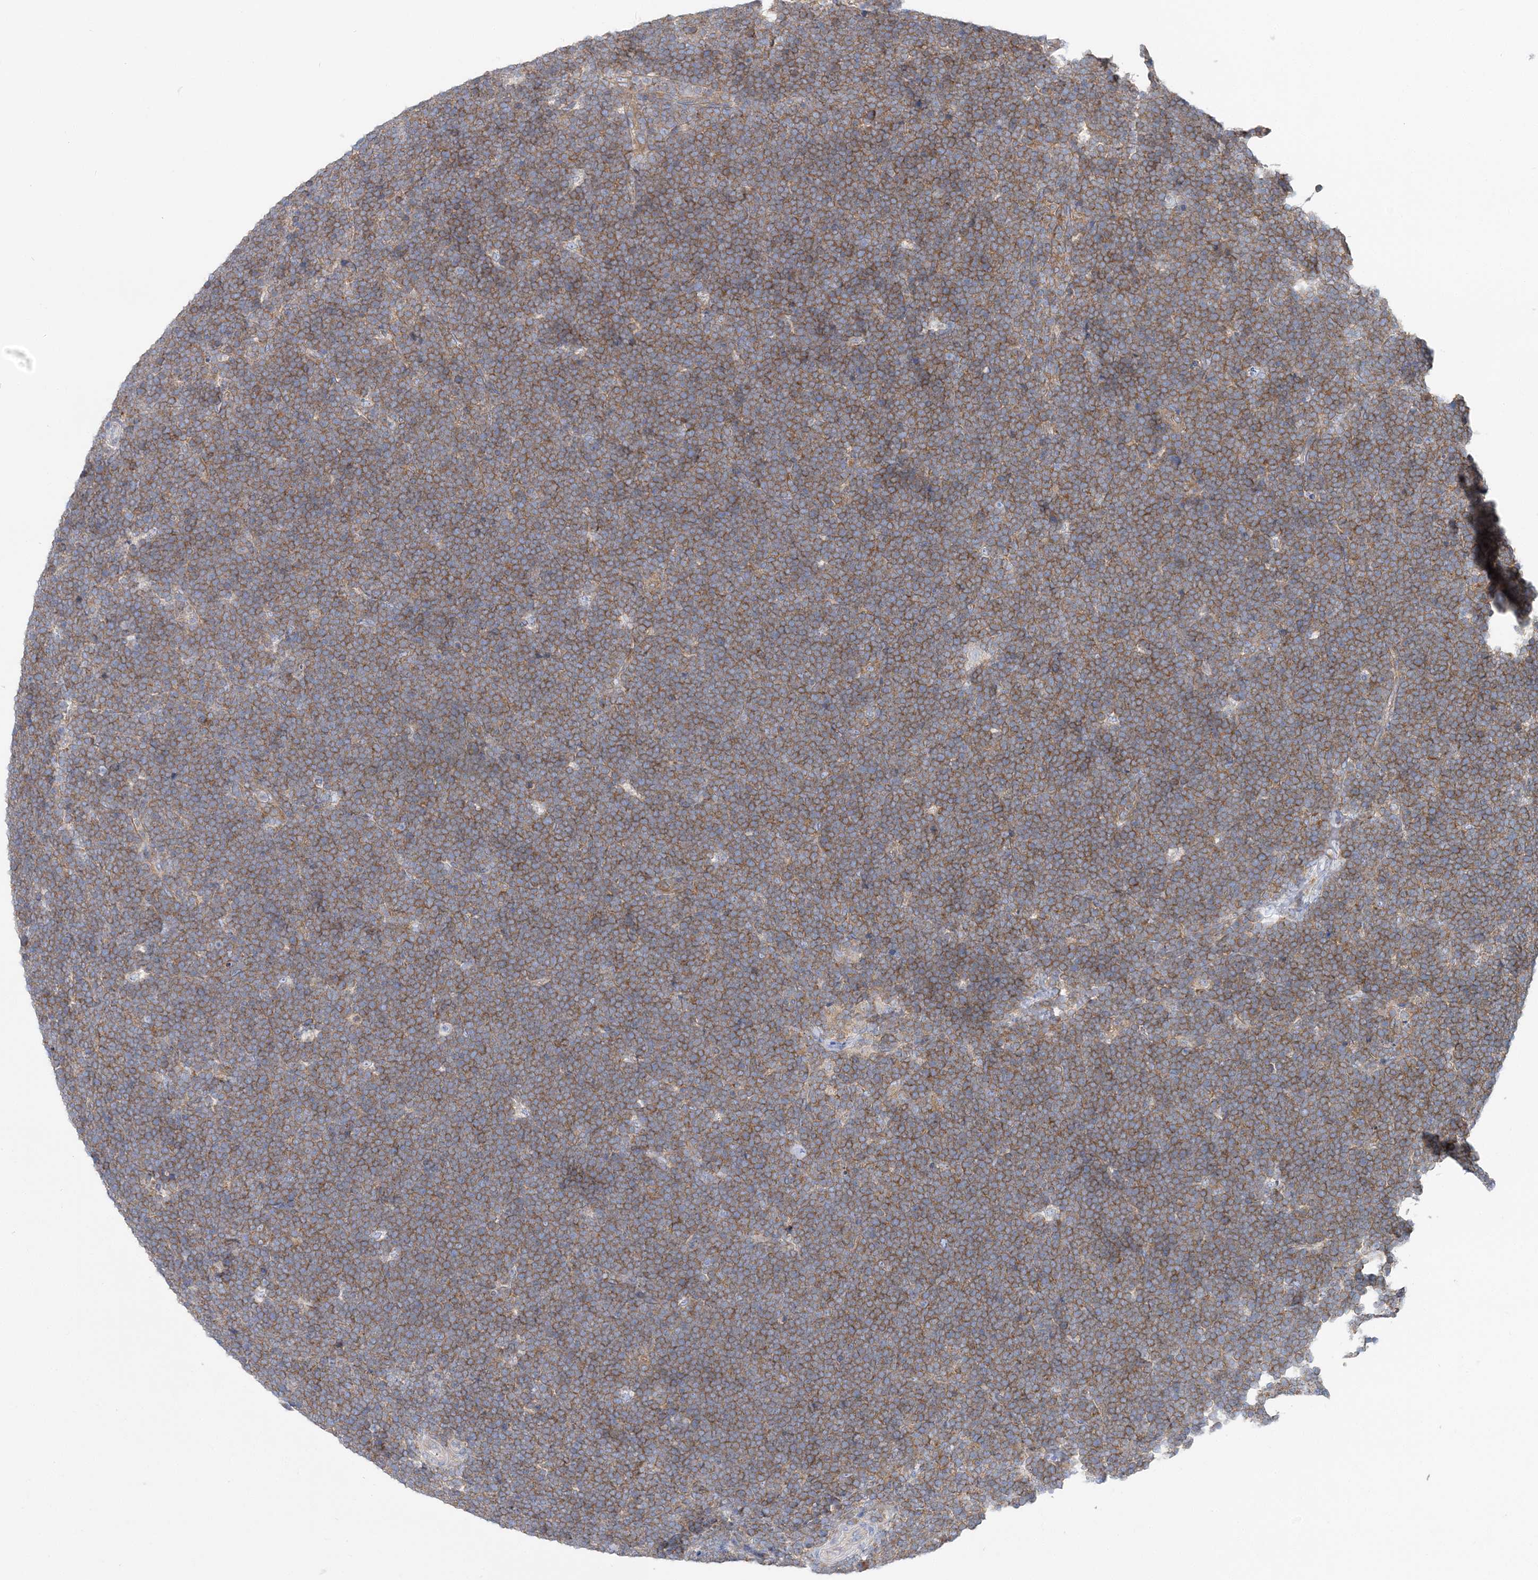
{"staining": {"intensity": "moderate", "quantity": ">75%", "location": "cytoplasmic/membranous"}, "tissue": "lymphoma", "cell_type": "Tumor cells", "image_type": "cancer", "snomed": [{"axis": "morphology", "description": "Malignant lymphoma, non-Hodgkin's type, High grade"}, {"axis": "topography", "description": "Lymph node"}], "caption": "Immunohistochemistry (IHC) histopathology image of neoplastic tissue: lymphoma stained using IHC displays medium levels of moderate protein expression localized specifically in the cytoplasmic/membranous of tumor cells, appearing as a cytoplasmic/membranous brown color.", "gene": "FAM114A2", "patient": {"sex": "male", "age": 13}}